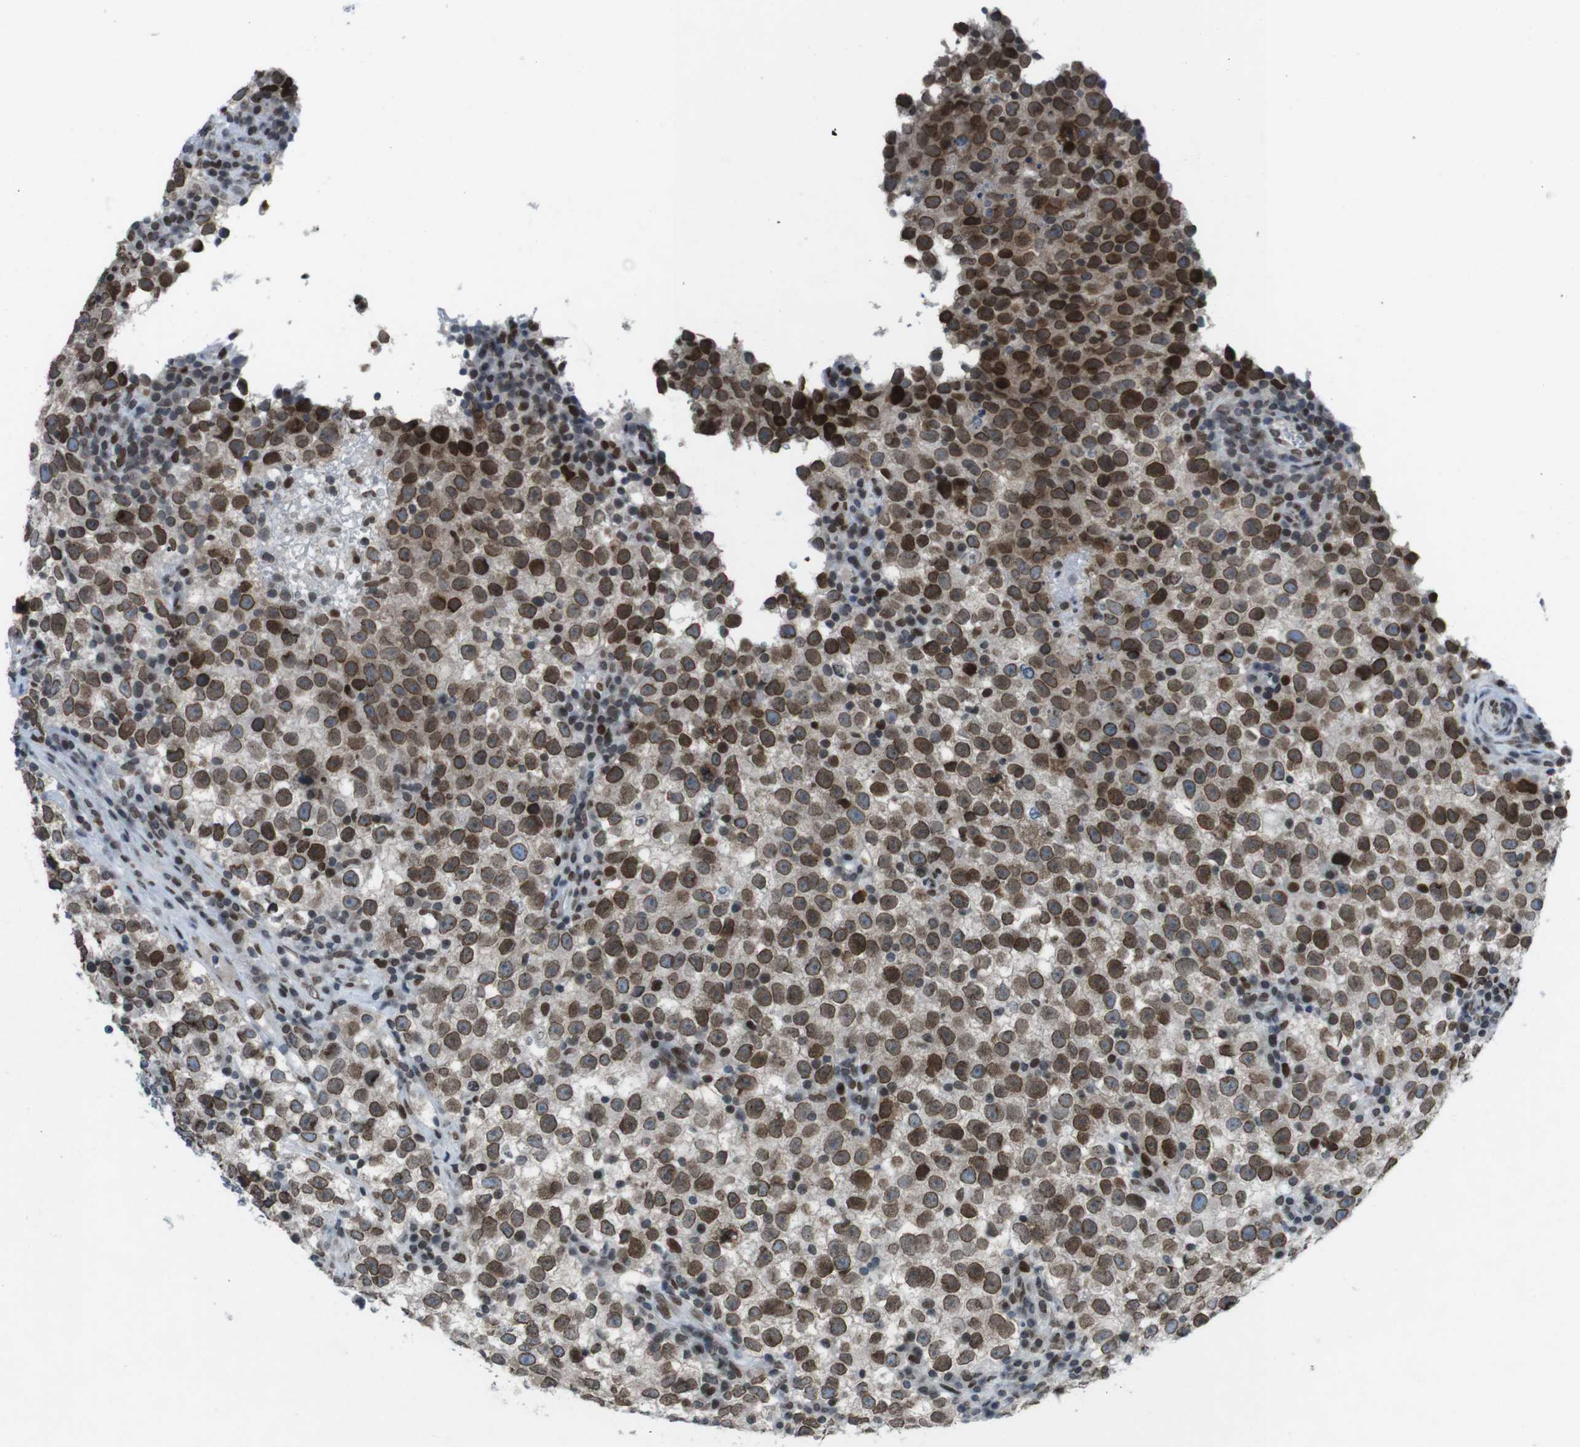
{"staining": {"intensity": "strong", "quantity": ">75%", "location": "cytoplasmic/membranous,nuclear"}, "tissue": "testis cancer", "cell_type": "Tumor cells", "image_type": "cancer", "snomed": [{"axis": "morphology", "description": "Seminoma, NOS"}, {"axis": "topography", "description": "Testis"}], "caption": "A high amount of strong cytoplasmic/membranous and nuclear staining is appreciated in approximately >75% of tumor cells in testis cancer (seminoma) tissue.", "gene": "MAD1L1", "patient": {"sex": "male", "age": 22}}